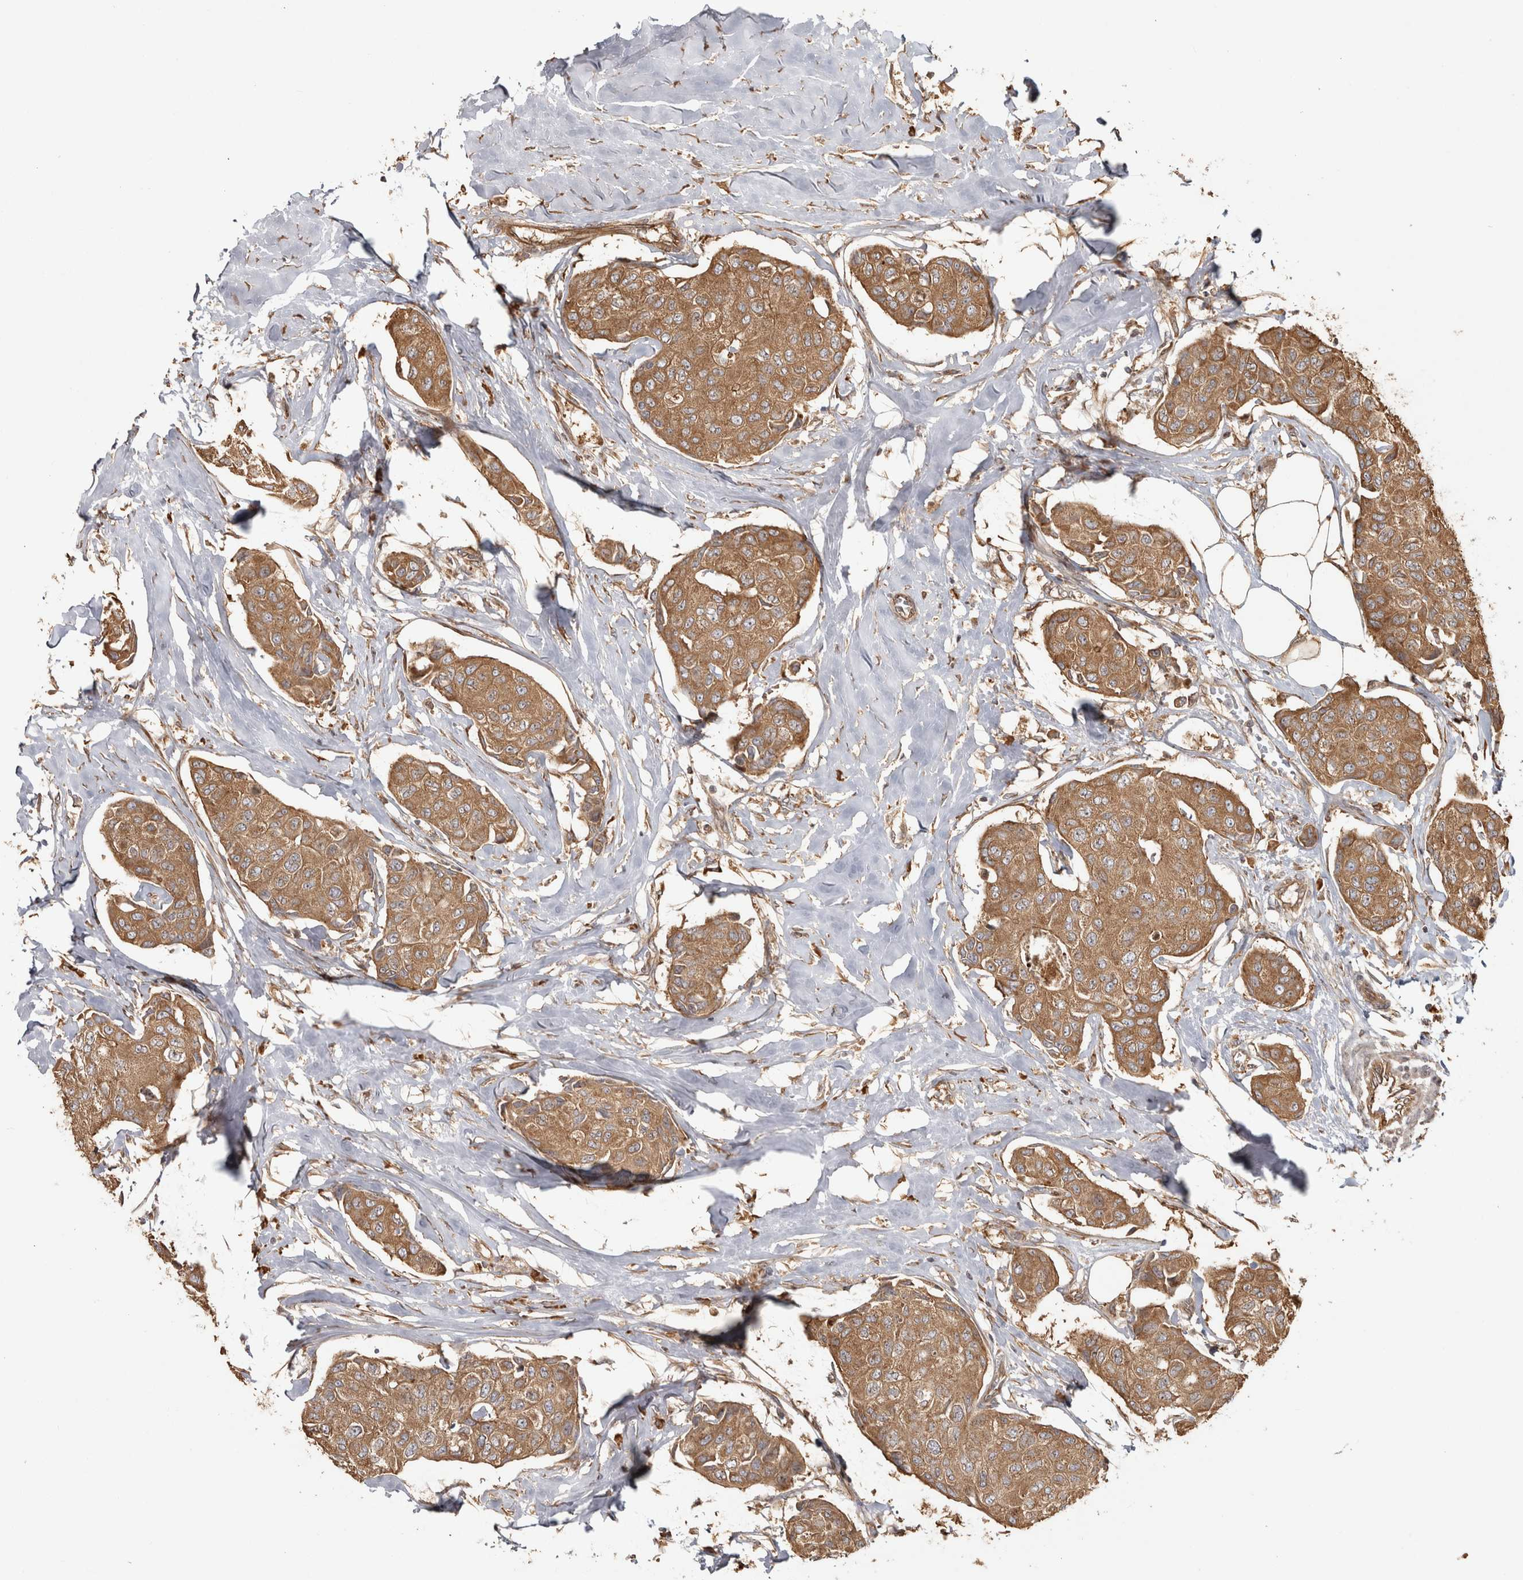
{"staining": {"intensity": "moderate", "quantity": ">75%", "location": "cytoplasmic/membranous"}, "tissue": "breast cancer", "cell_type": "Tumor cells", "image_type": "cancer", "snomed": [{"axis": "morphology", "description": "Duct carcinoma"}, {"axis": "topography", "description": "Breast"}], "caption": "There is medium levels of moderate cytoplasmic/membranous staining in tumor cells of intraductal carcinoma (breast), as demonstrated by immunohistochemical staining (brown color).", "gene": "CAMSAP2", "patient": {"sex": "female", "age": 80}}